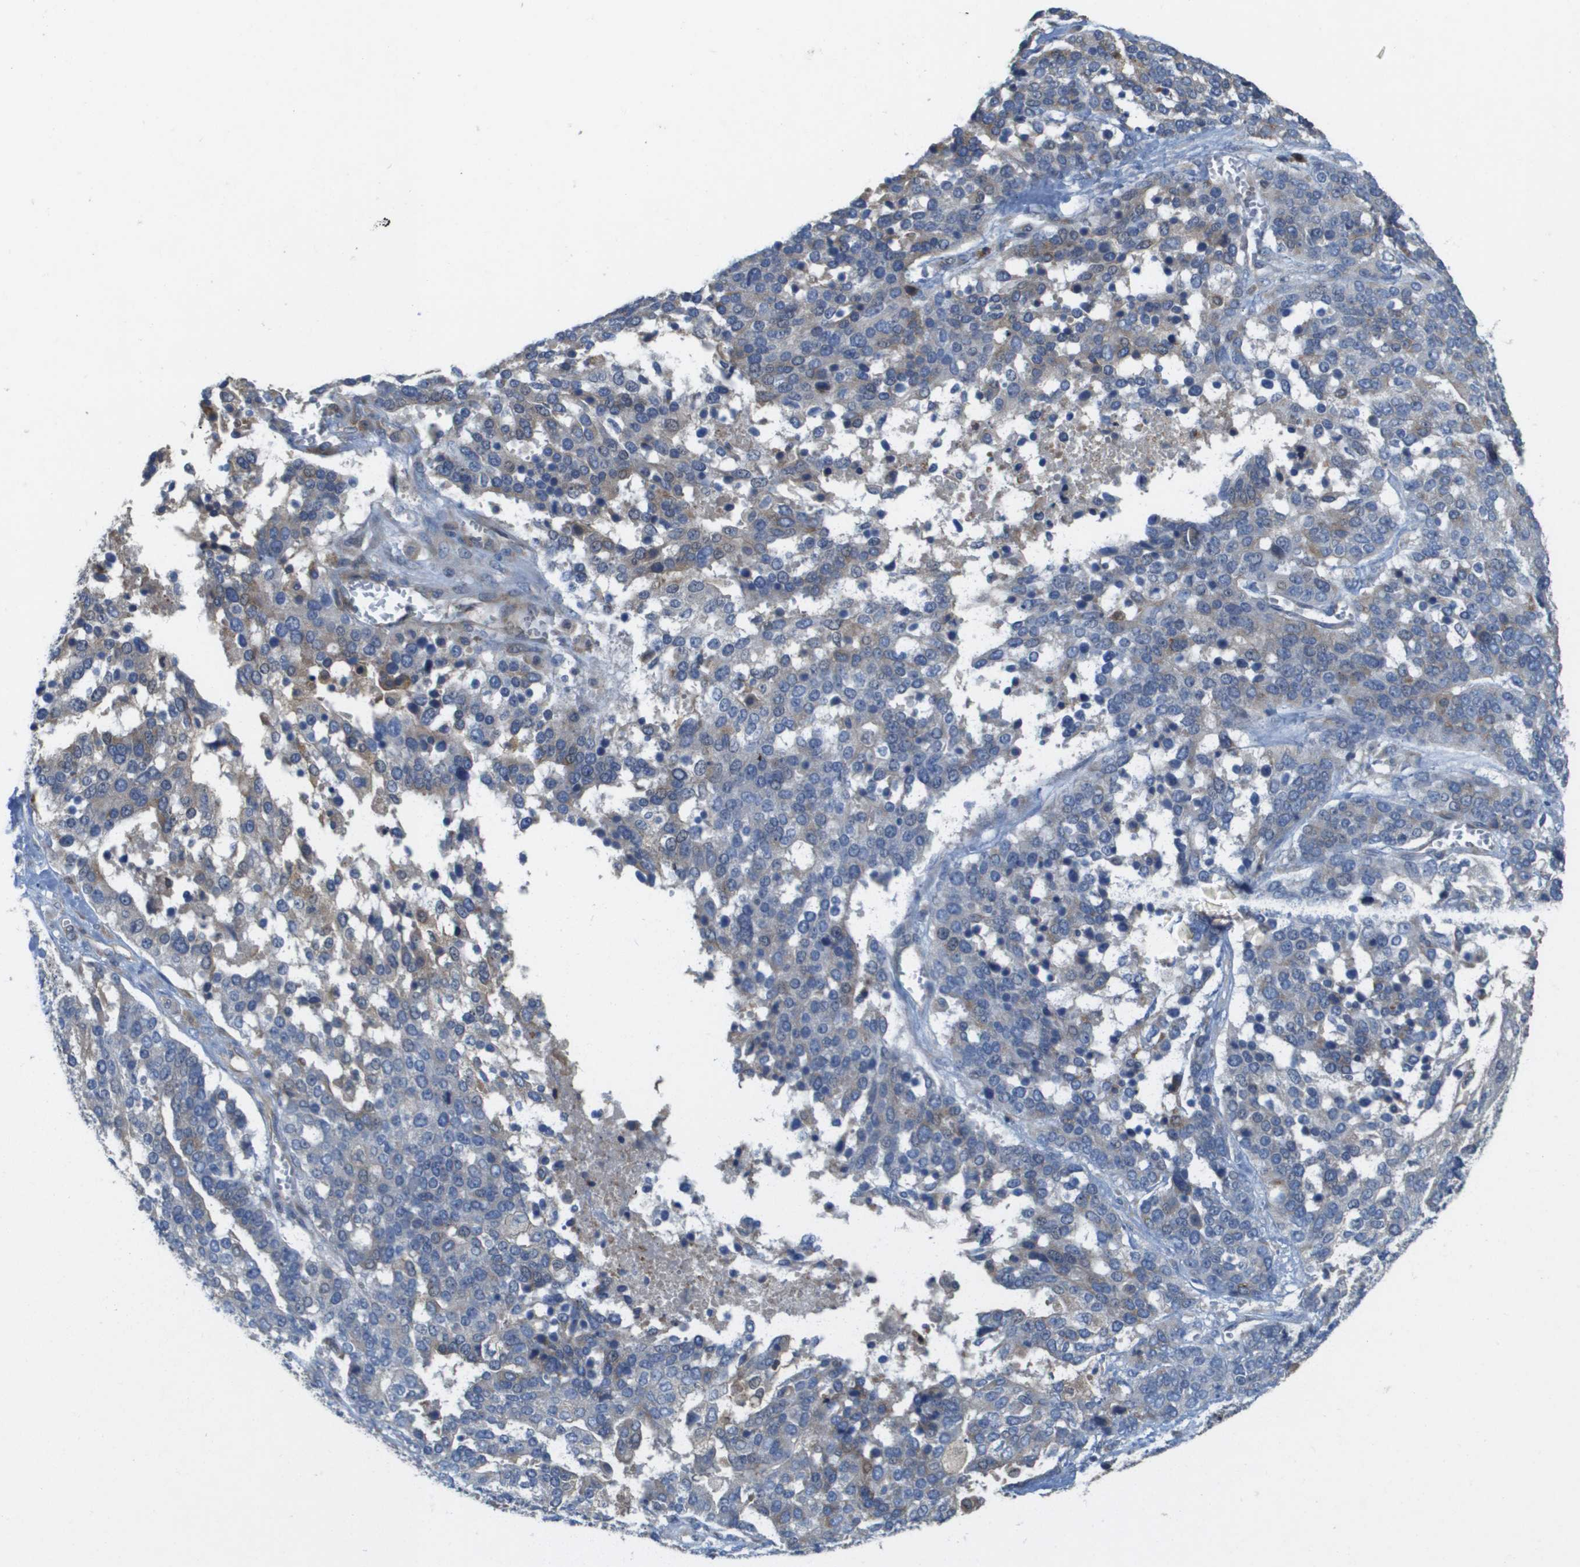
{"staining": {"intensity": "weak", "quantity": "<25%", "location": "cytoplasmic/membranous"}, "tissue": "ovarian cancer", "cell_type": "Tumor cells", "image_type": "cancer", "snomed": [{"axis": "morphology", "description": "Cystadenocarcinoma, serous, NOS"}, {"axis": "topography", "description": "Ovary"}], "caption": "Immunohistochemistry (IHC) micrograph of human ovarian cancer stained for a protein (brown), which shows no expression in tumor cells.", "gene": "CASP10", "patient": {"sex": "female", "age": 44}}